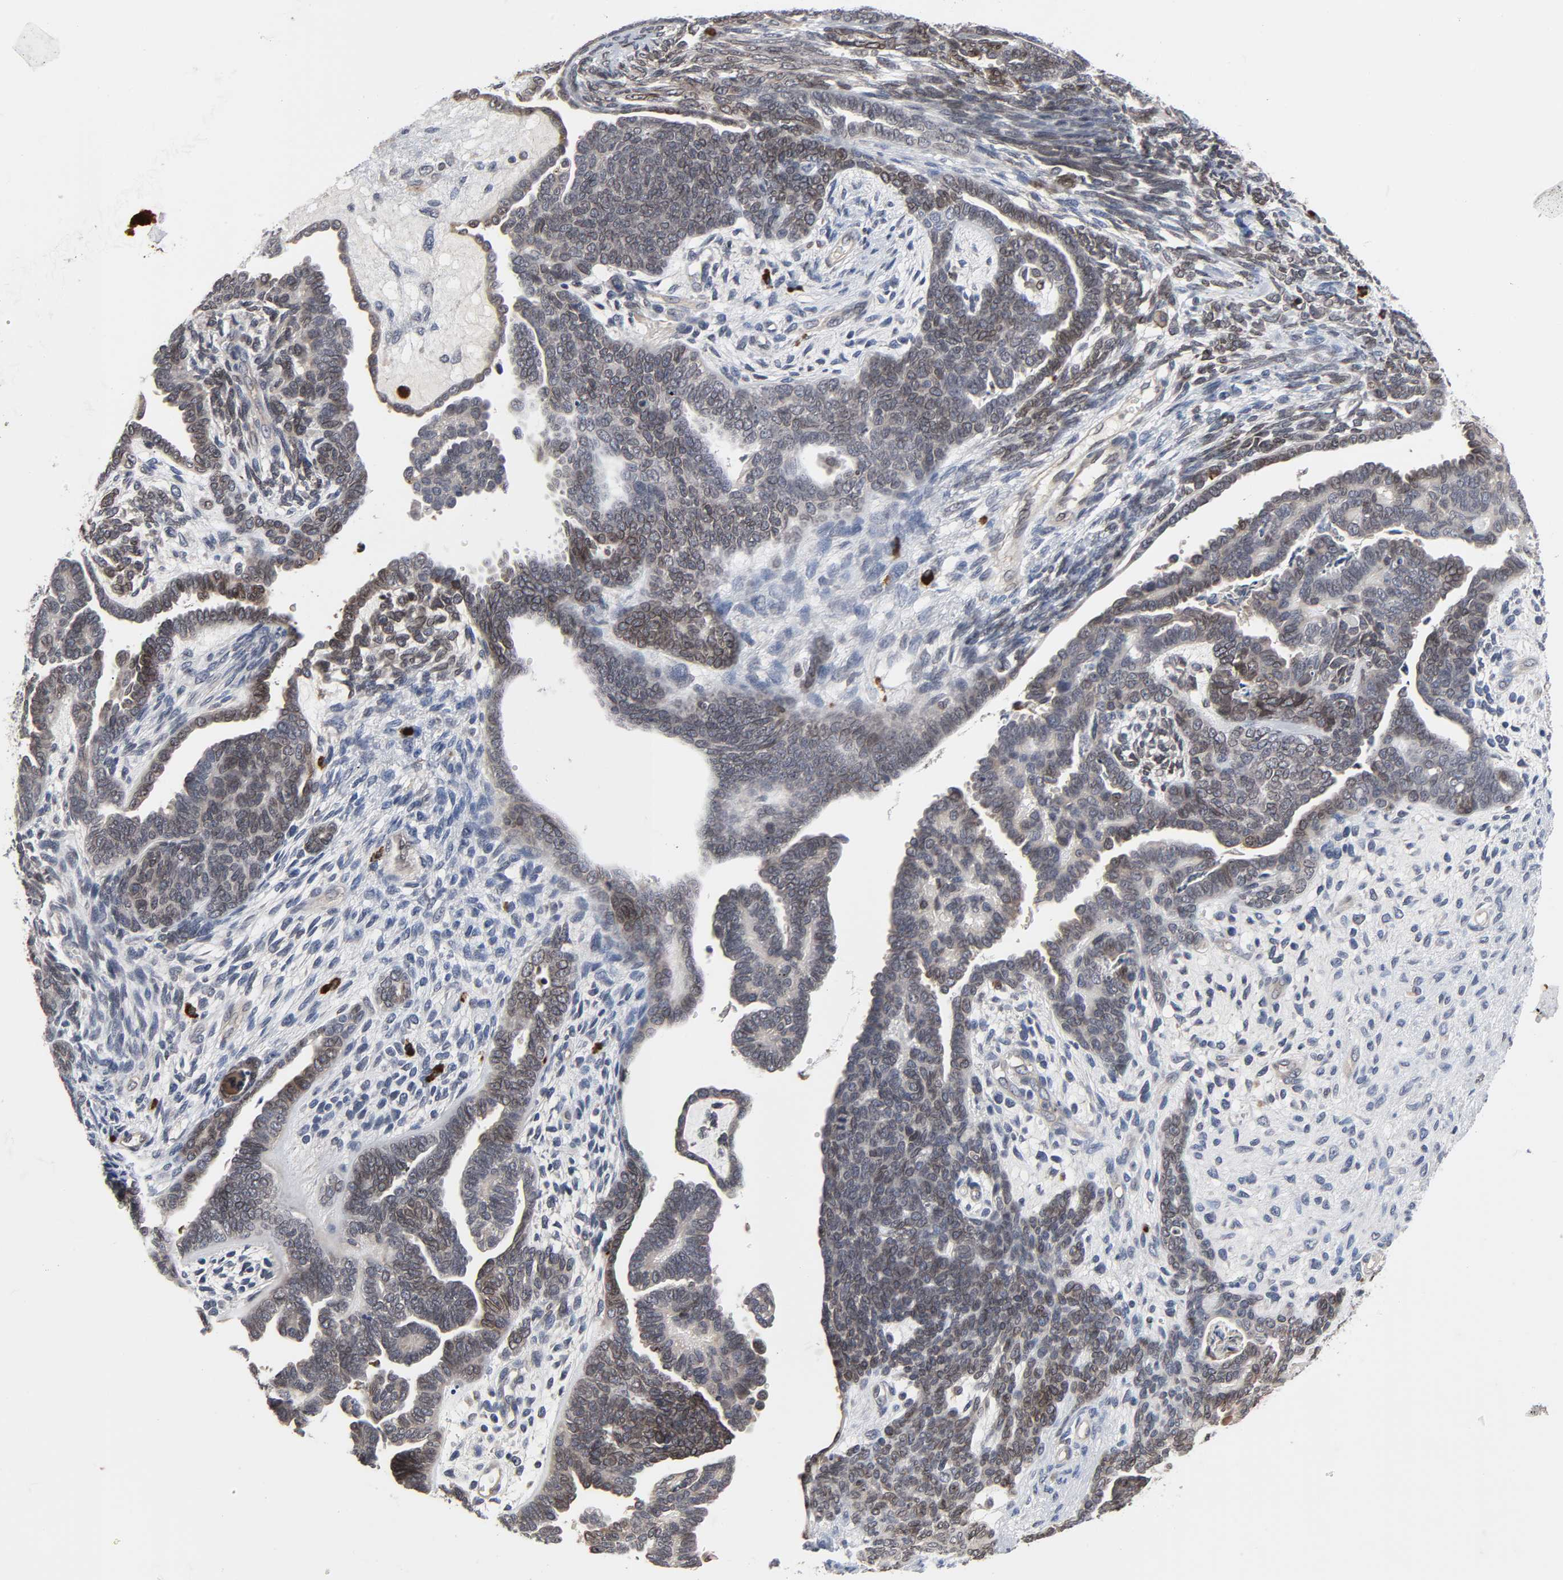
{"staining": {"intensity": "moderate", "quantity": "25%-75%", "location": "cytoplasmic/membranous,nuclear"}, "tissue": "endometrial cancer", "cell_type": "Tumor cells", "image_type": "cancer", "snomed": [{"axis": "morphology", "description": "Neoplasm, malignant, NOS"}, {"axis": "topography", "description": "Endometrium"}], "caption": "Approximately 25%-75% of tumor cells in endometrial neoplasm (malignant) exhibit moderate cytoplasmic/membranous and nuclear protein staining as visualized by brown immunohistochemical staining.", "gene": "CCDC175", "patient": {"sex": "female", "age": 74}}